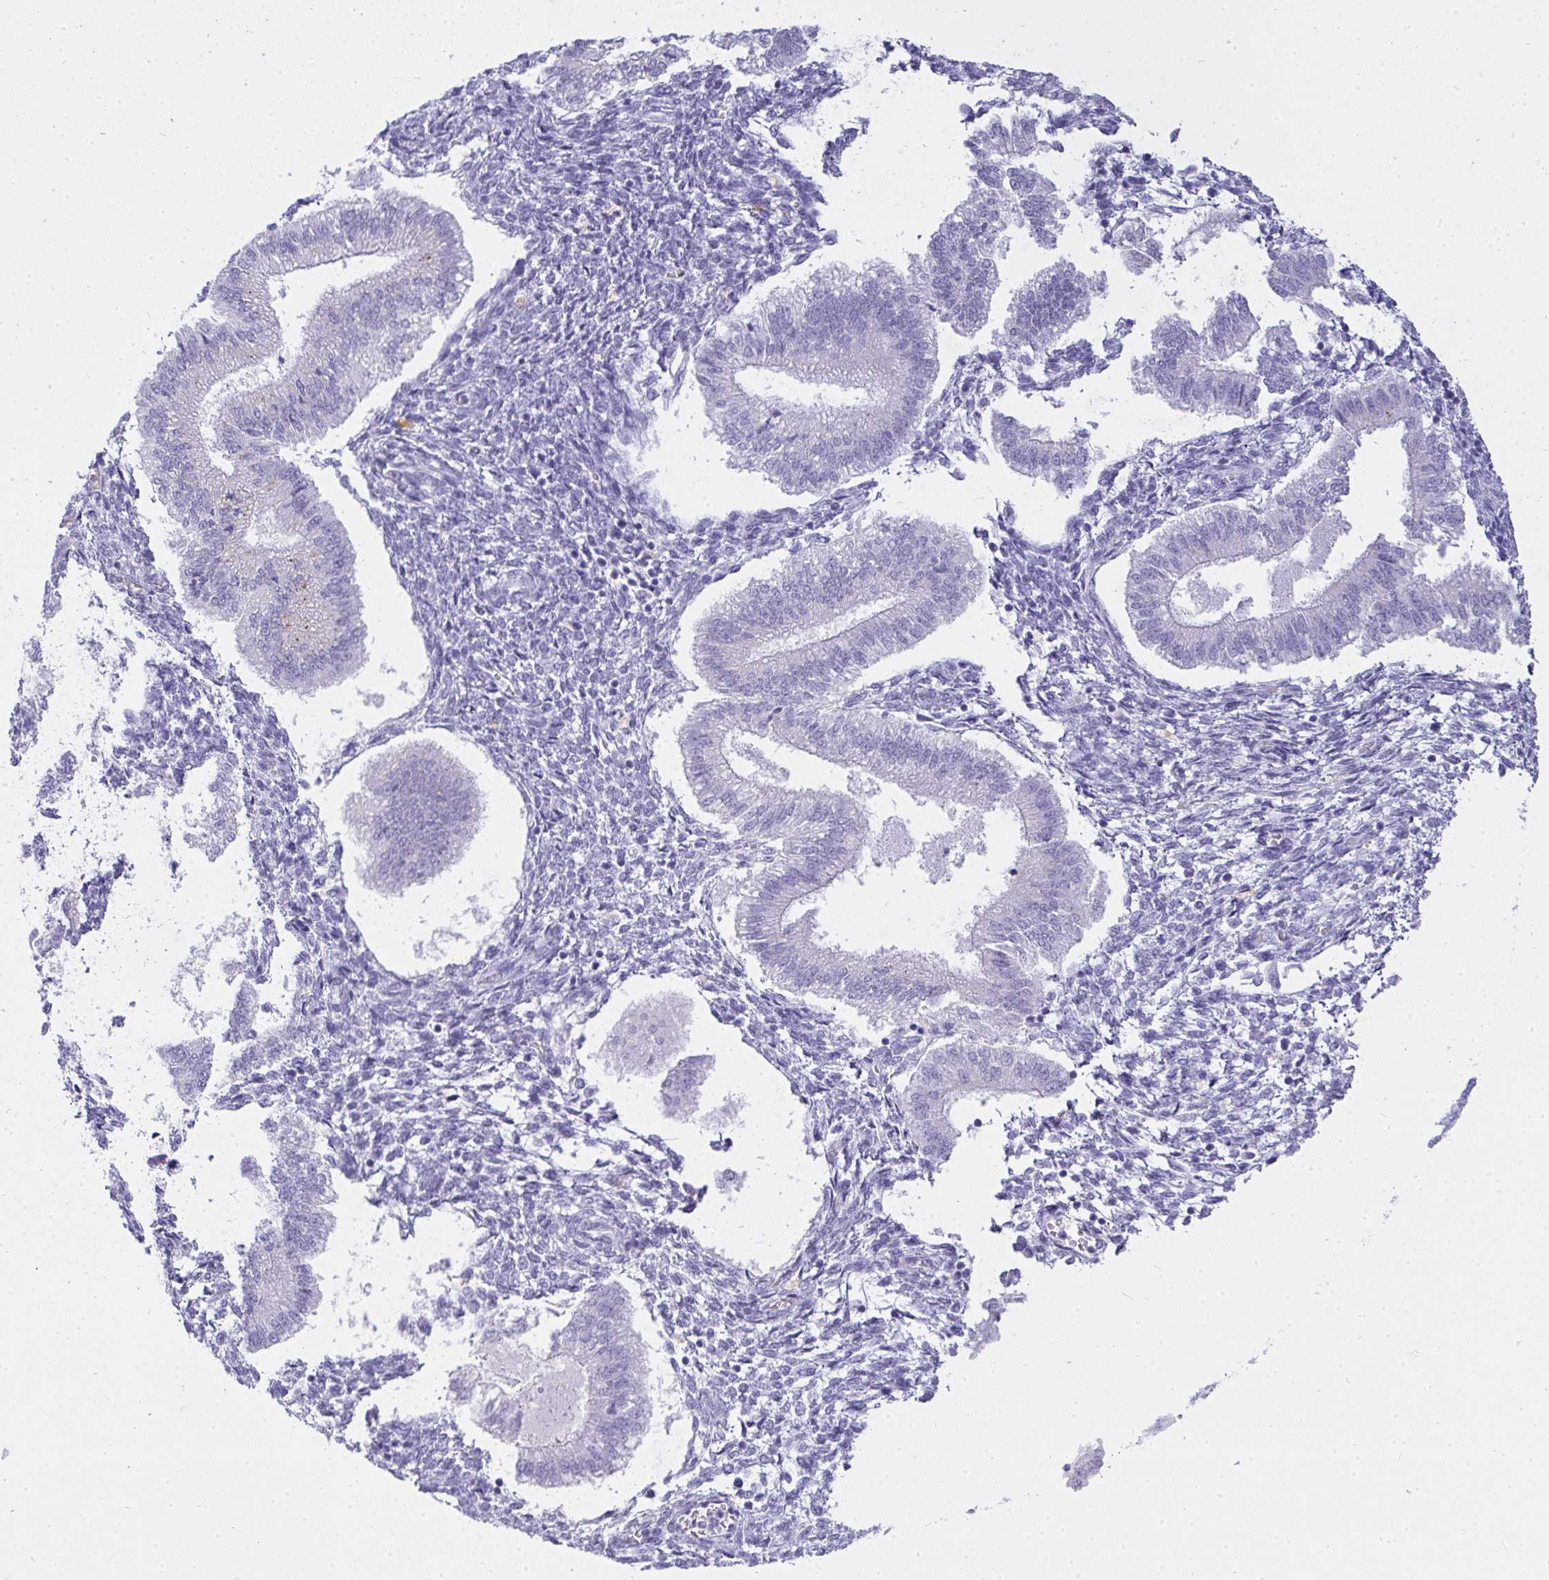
{"staining": {"intensity": "negative", "quantity": "none", "location": "none"}, "tissue": "endometrium", "cell_type": "Cells in endometrial stroma", "image_type": "normal", "snomed": [{"axis": "morphology", "description": "Normal tissue, NOS"}, {"axis": "topography", "description": "Endometrium"}], "caption": "Human endometrium stained for a protein using immunohistochemistry shows no positivity in cells in endometrial stroma.", "gene": "OR5J2", "patient": {"sex": "female", "age": 25}}